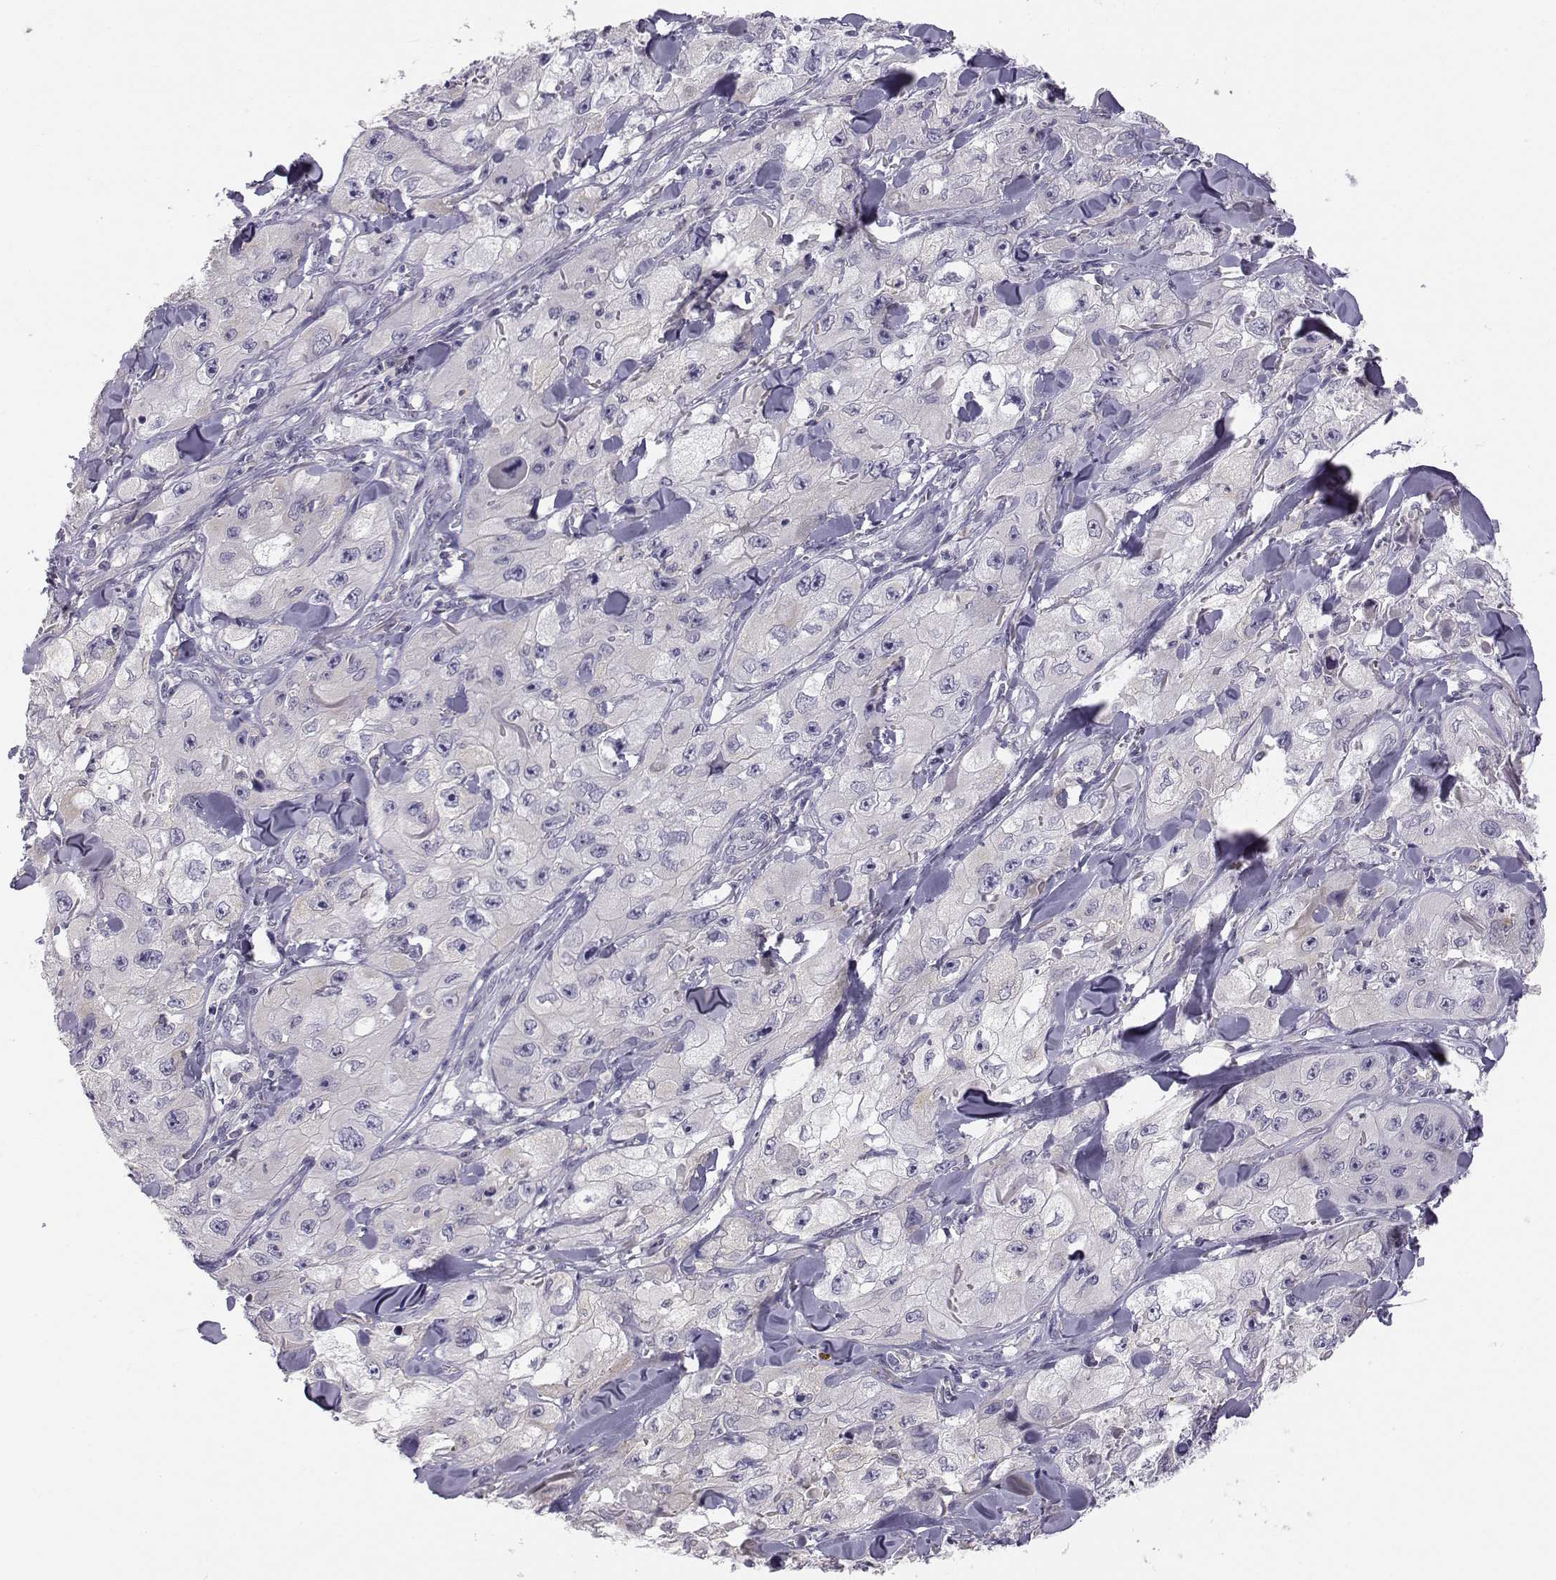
{"staining": {"intensity": "negative", "quantity": "none", "location": "none"}, "tissue": "skin cancer", "cell_type": "Tumor cells", "image_type": "cancer", "snomed": [{"axis": "morphology", "description": "Squamous cell carcinoma, NOS"}, {"axis": "topography", "description": "Skin"}, {"axis": "topography", "description": "Subcutis"}], "caption": "This is an immunohistochemistry (IHC) photomicrograph of skin cancer. There is no staining in tumor cells.", "gene": "ACSL6", "patient": {"sex": "male", "age": 73}}